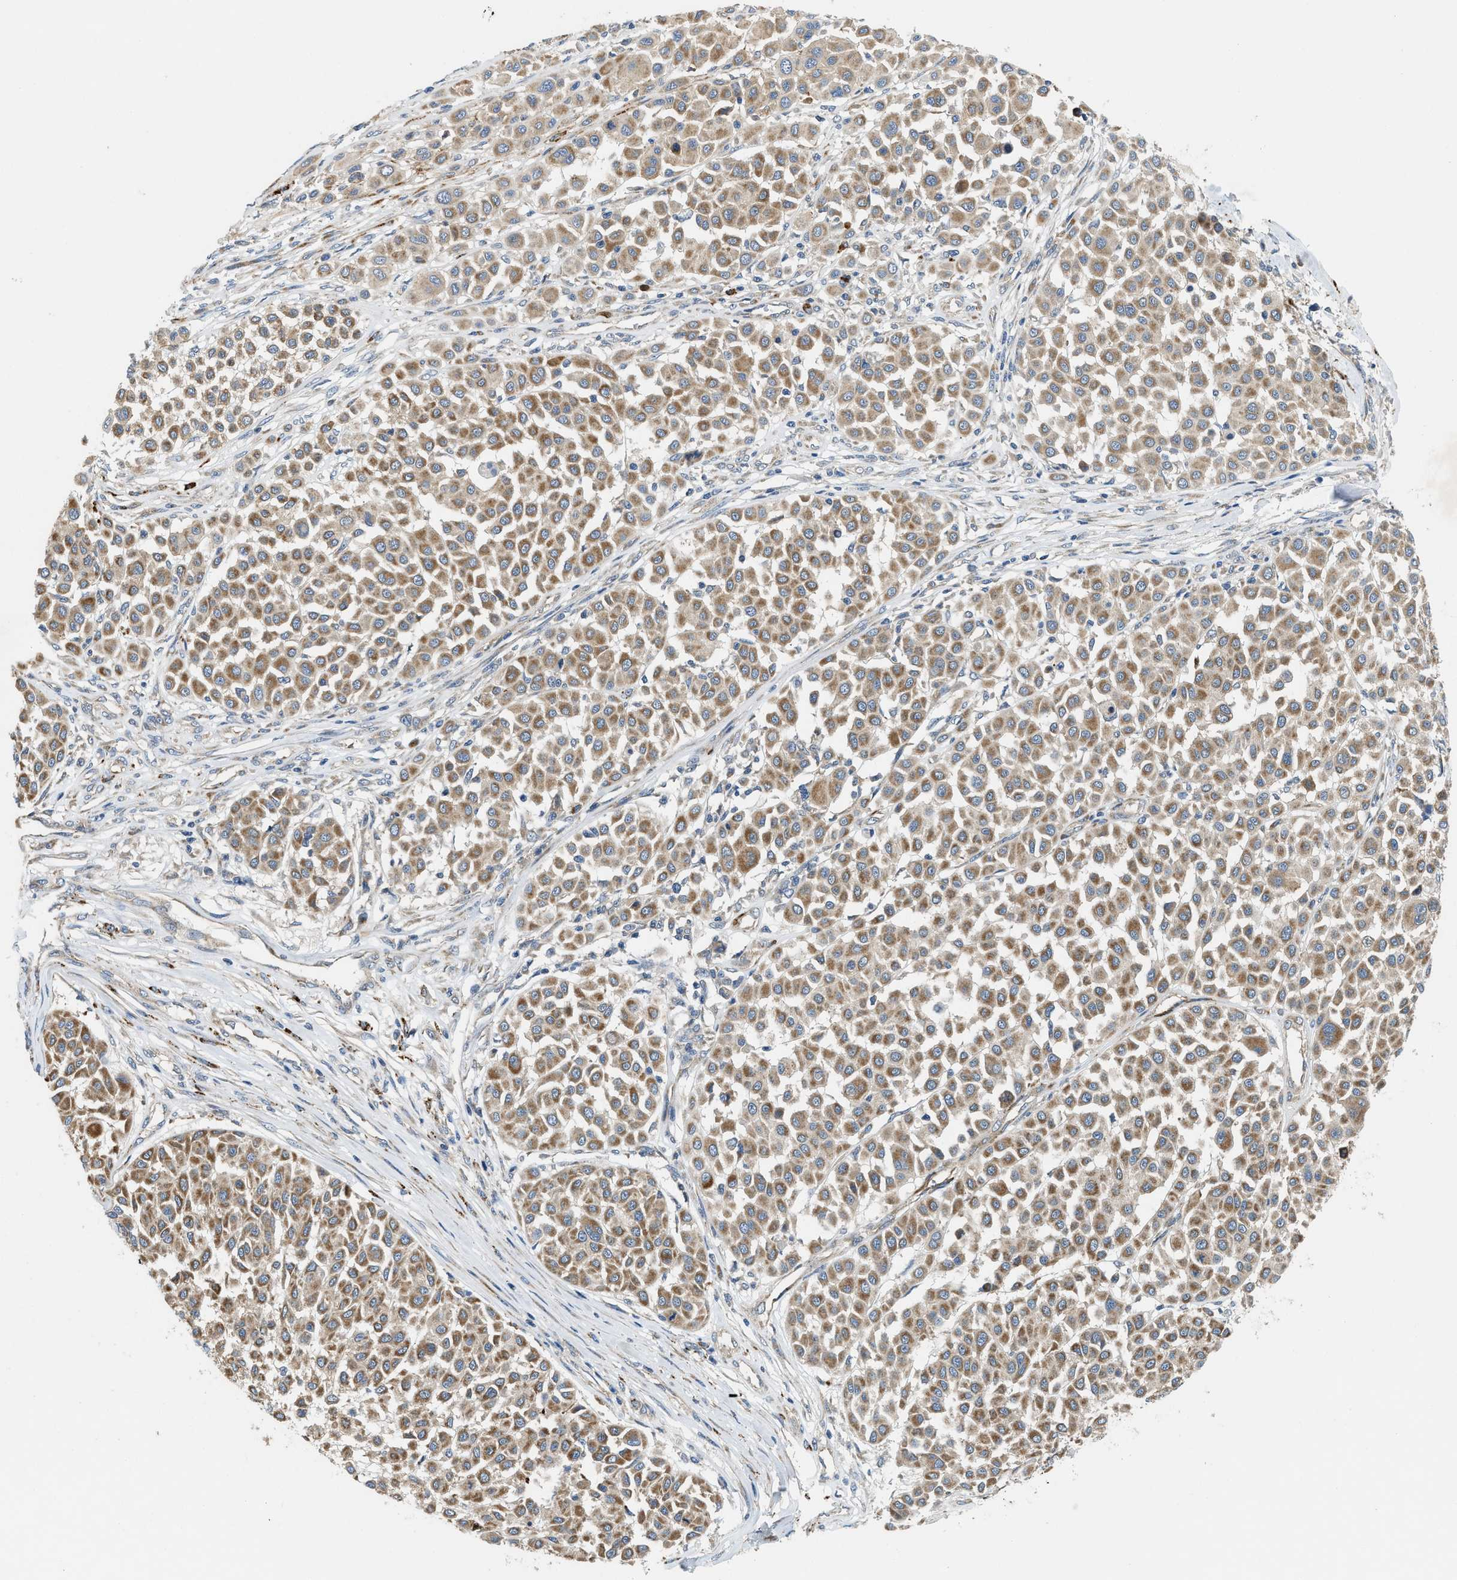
{"staining": {"intensity": "moderate", "quantity": ">75%", "location": "cytoplasmic/membranous"}, "tissue": "melanoma", "cell_type": "Tumor cells", "image_type": "cancer", "snomed": [{"axis": "morphology", "description": "Malignant melanoma, Metastatic site"}, {"axis": "topography", "description": "Soft tissue"}], "caption": "Moderate cytoplasmic/membranous protein positivity is seen in approximately >75% of tumor cells in melanoma.", "gene": "ZNF599", "patient": {"sex": "male", "age": 41}}